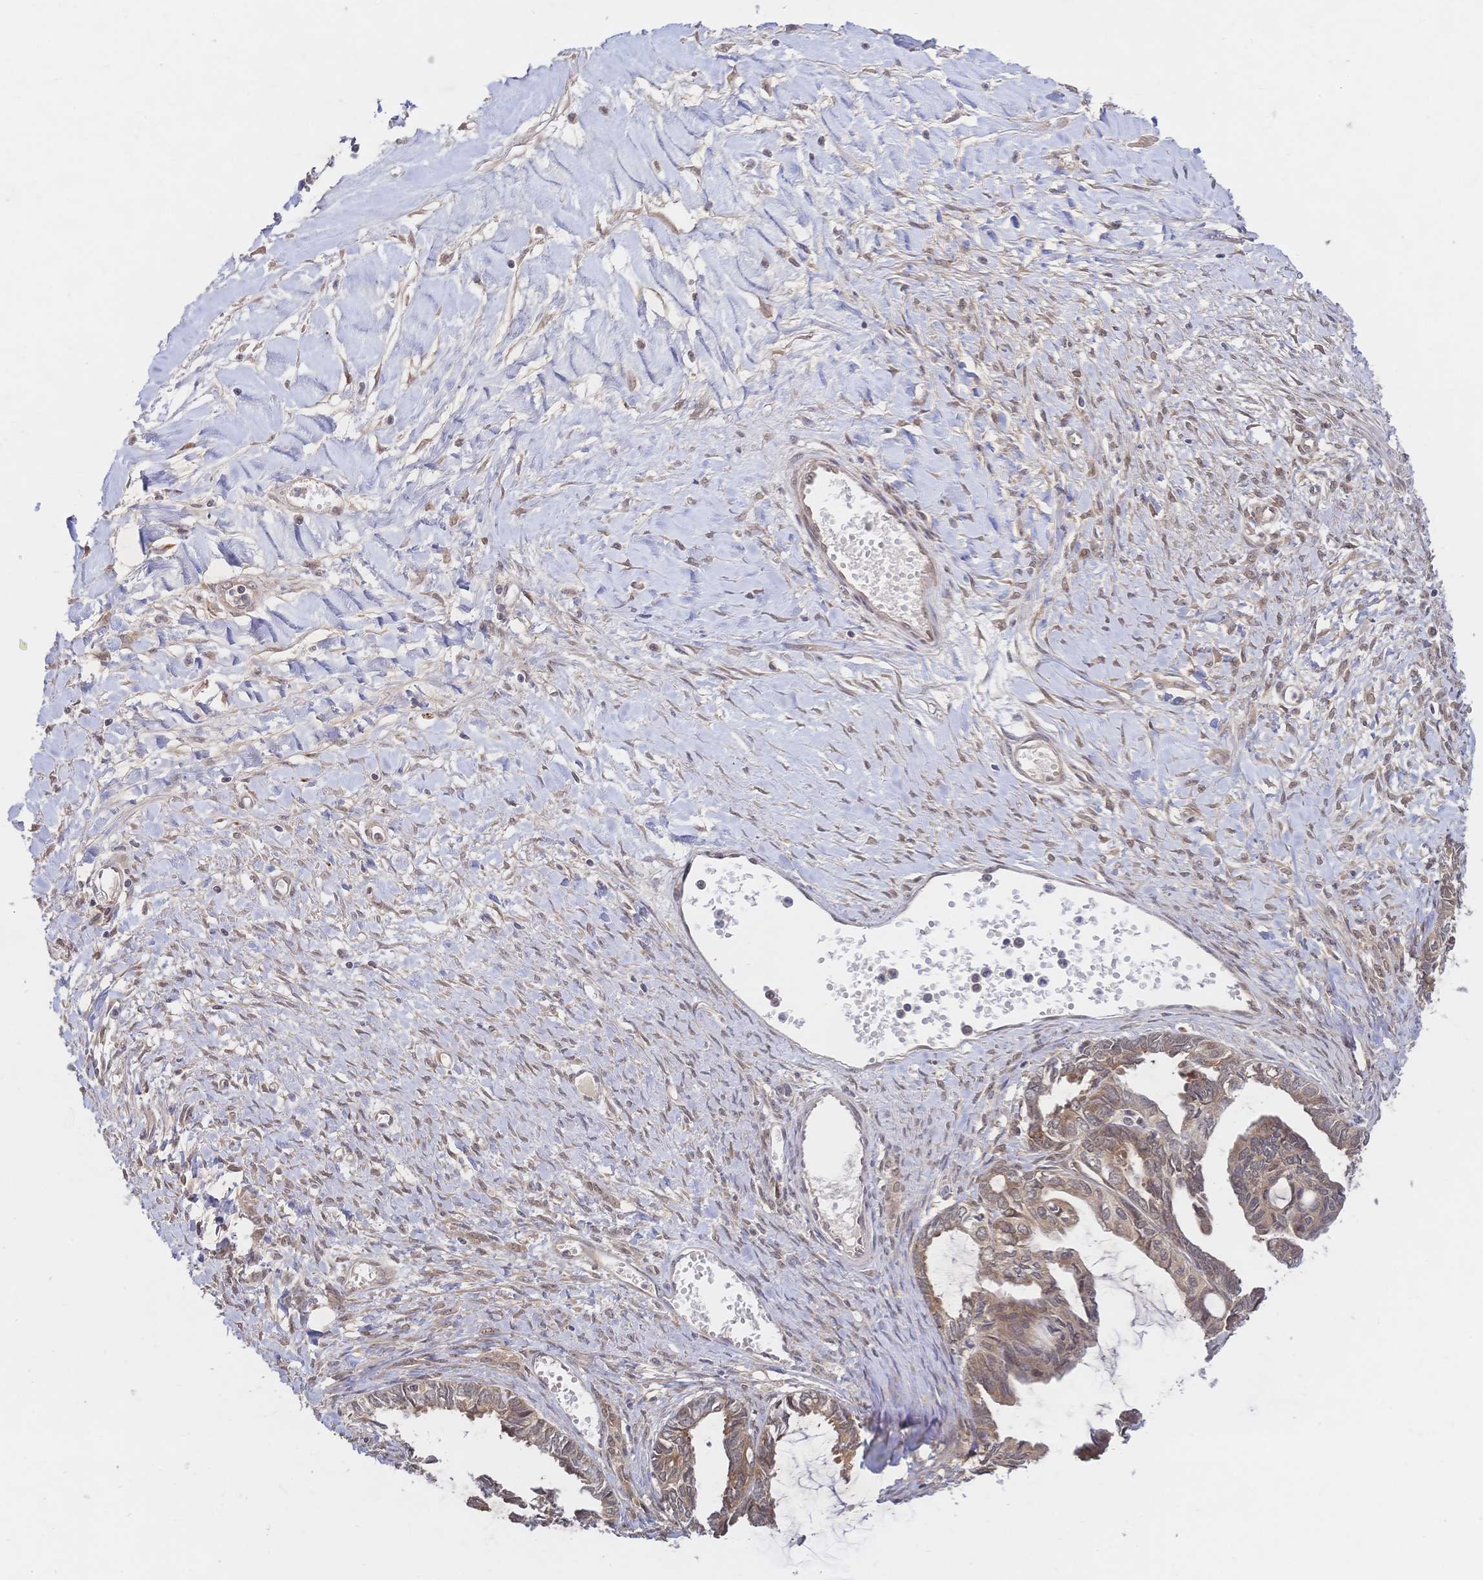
{"staining": {"intensity": "weak", "quantity": ">75%", "location": "cytoplasmic/membranous"}, "tissue": "ovarian cancer", "cell_type": "Tumor cells", "image_type": "cancer", "snomed": [{"axis": "morphology", "description": "Cystadenocarcinoma, mucinous, NOS"}, {"axis": "topography", "description": "Ovary"}], "caption": "Immunohistochemical staining of human mucinous cystadenocarcinoma (ovarian) demonstrates low levels of weak cytoplasmic/membranous staining in about >75% of tumor cells. The staining is performed using DAB (3,3'-diaminobenzidine) brown chromogen to label protein expression. The nuclei are counter-stained blue using hematoxylin.", "gene": "LMO4", "patient": {"sex": "female", "age": 61}}